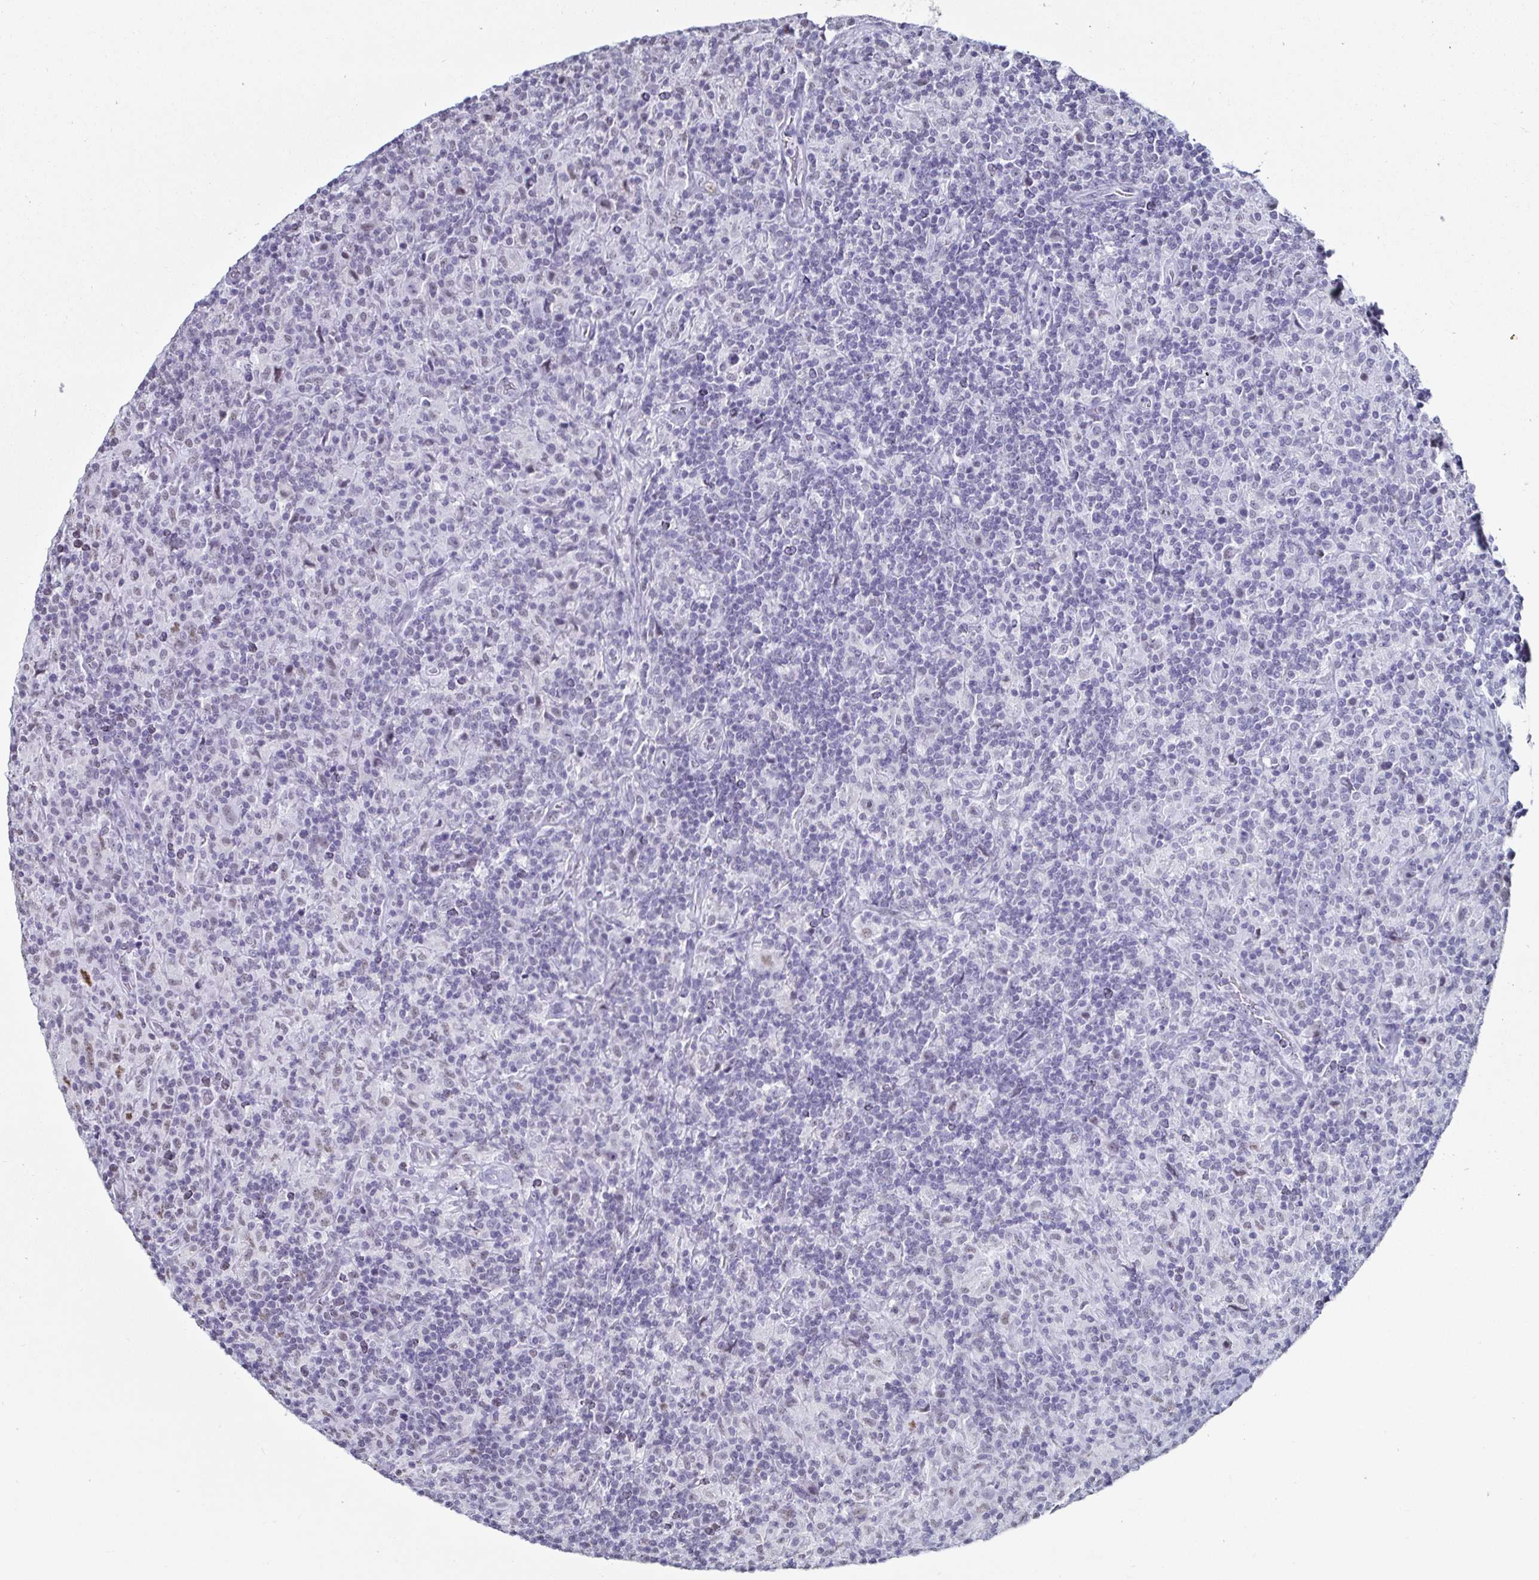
{"staining": {"intensity": "negative", "quantity": "none", "location": "none"}, "tissue": "lymphoma", "cell_type": "Tumor cells", "image_type": "cancer", "snomed": [{"axis": "morphology", "description": "Hodgkin's disease, NOS"}, {"axis": "topography", "description": "Lymph node"}], "caption": "Immunohistochemical staining of human Hodgkin's disease displays no significant staining in tumor cells. (Stains: DAB IHC with hematoxylin counter stain, Microscopy: brightfield microscopy at high magnification).", "gene": "DDX39B", "patient": {"sex": "male", "age": 70}}